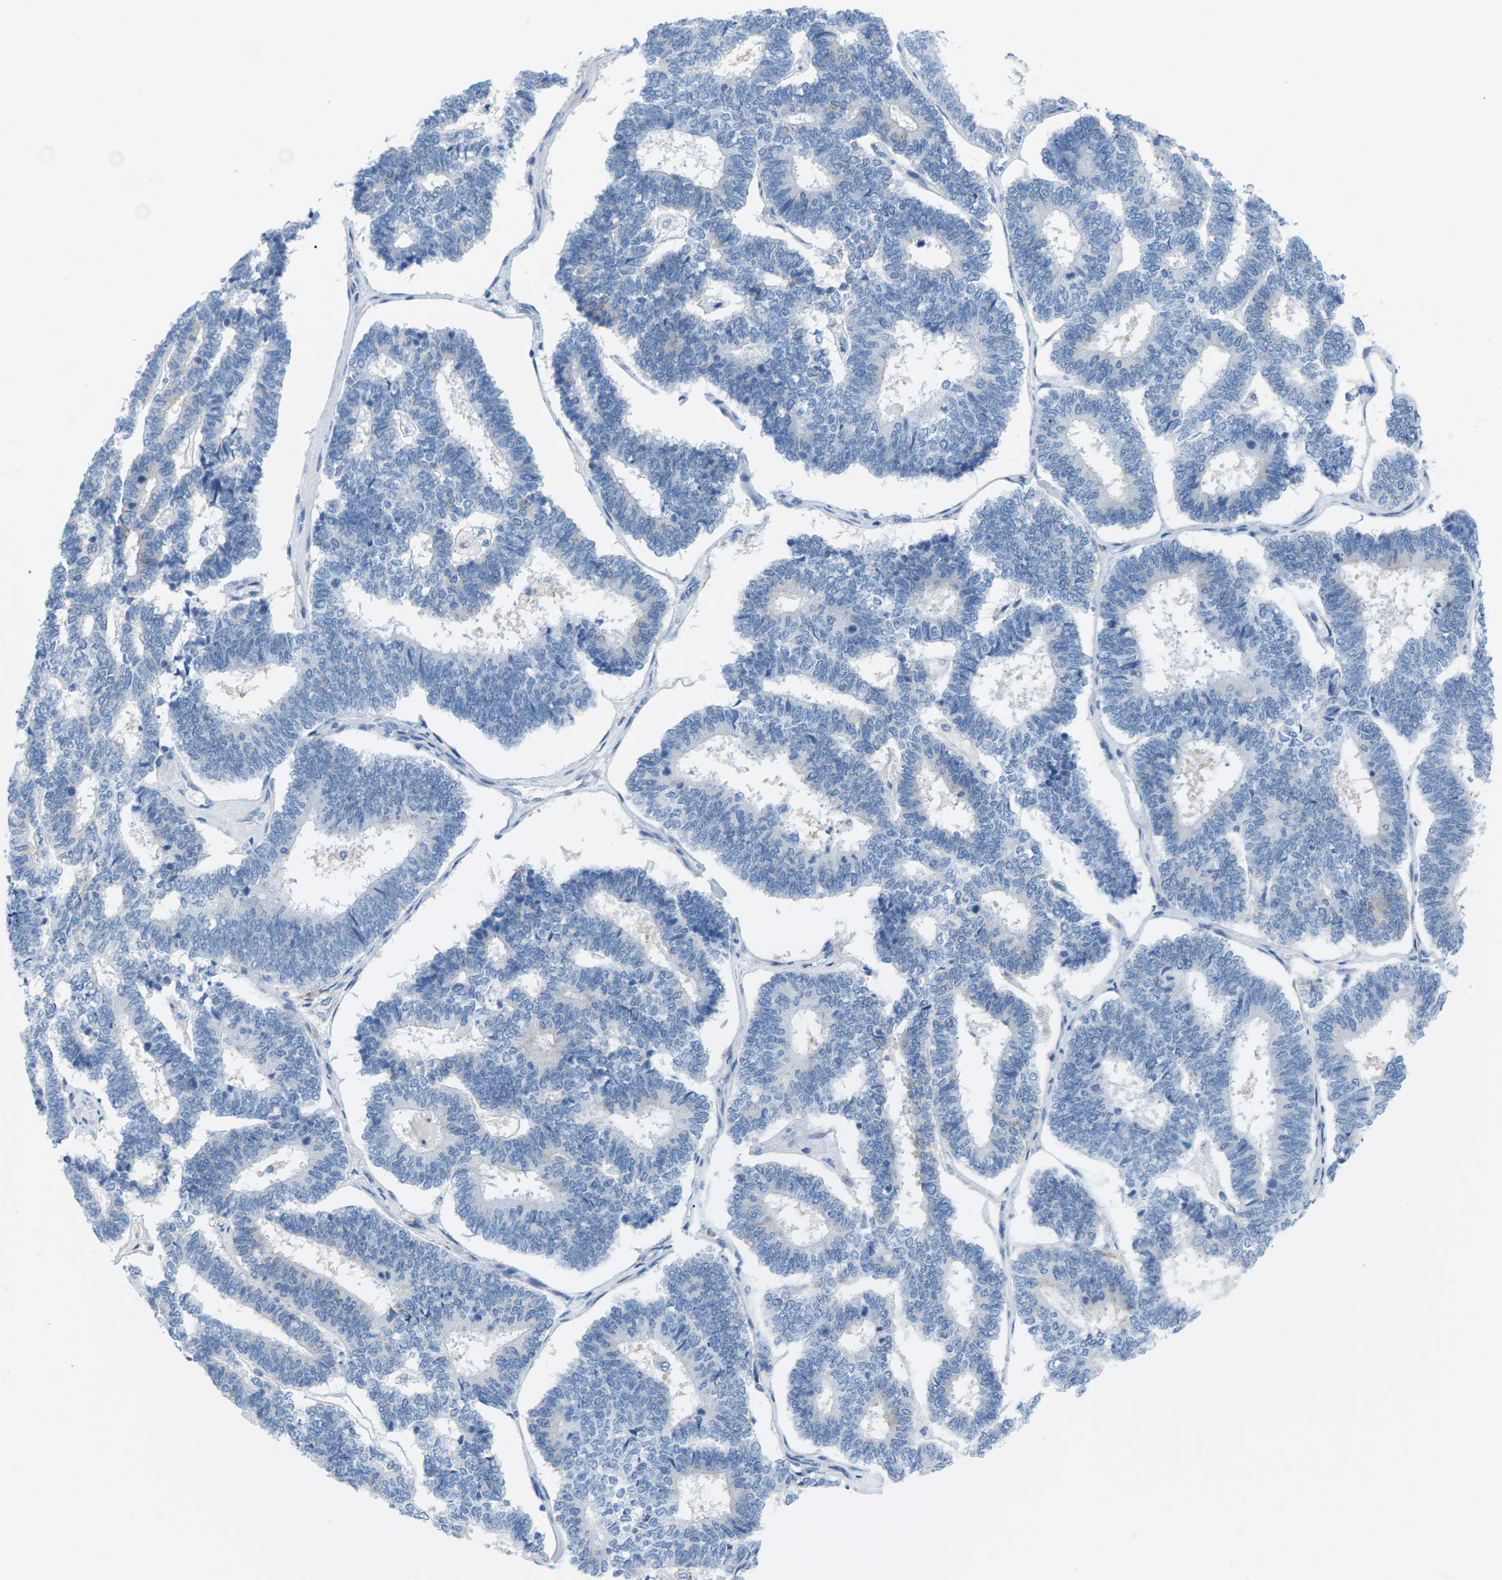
{"staining": {"intensity": "negative", "quantity": "none", "location": "none"}, "tissue": "endometrial cancer", "cell_type": "Tumor cells", "image_type": "cancer", "snomed": [{"axis": "morphology", "description": "Adenocarcinoma, NOS"}, {"axis": "topography", "description": "Endometrium"}], "caption": "Endometrial adenocarcinoma was stained to show a protein in brown. There is no significant positivity in tumor cells. (Stains: DAB immunohistochemistry with hematoxylin counter stain, Microscopy: brightfield microscopy at high magnification).", "gene": "SYNGR2", "patient": {"sex": "female", "age": 70}}